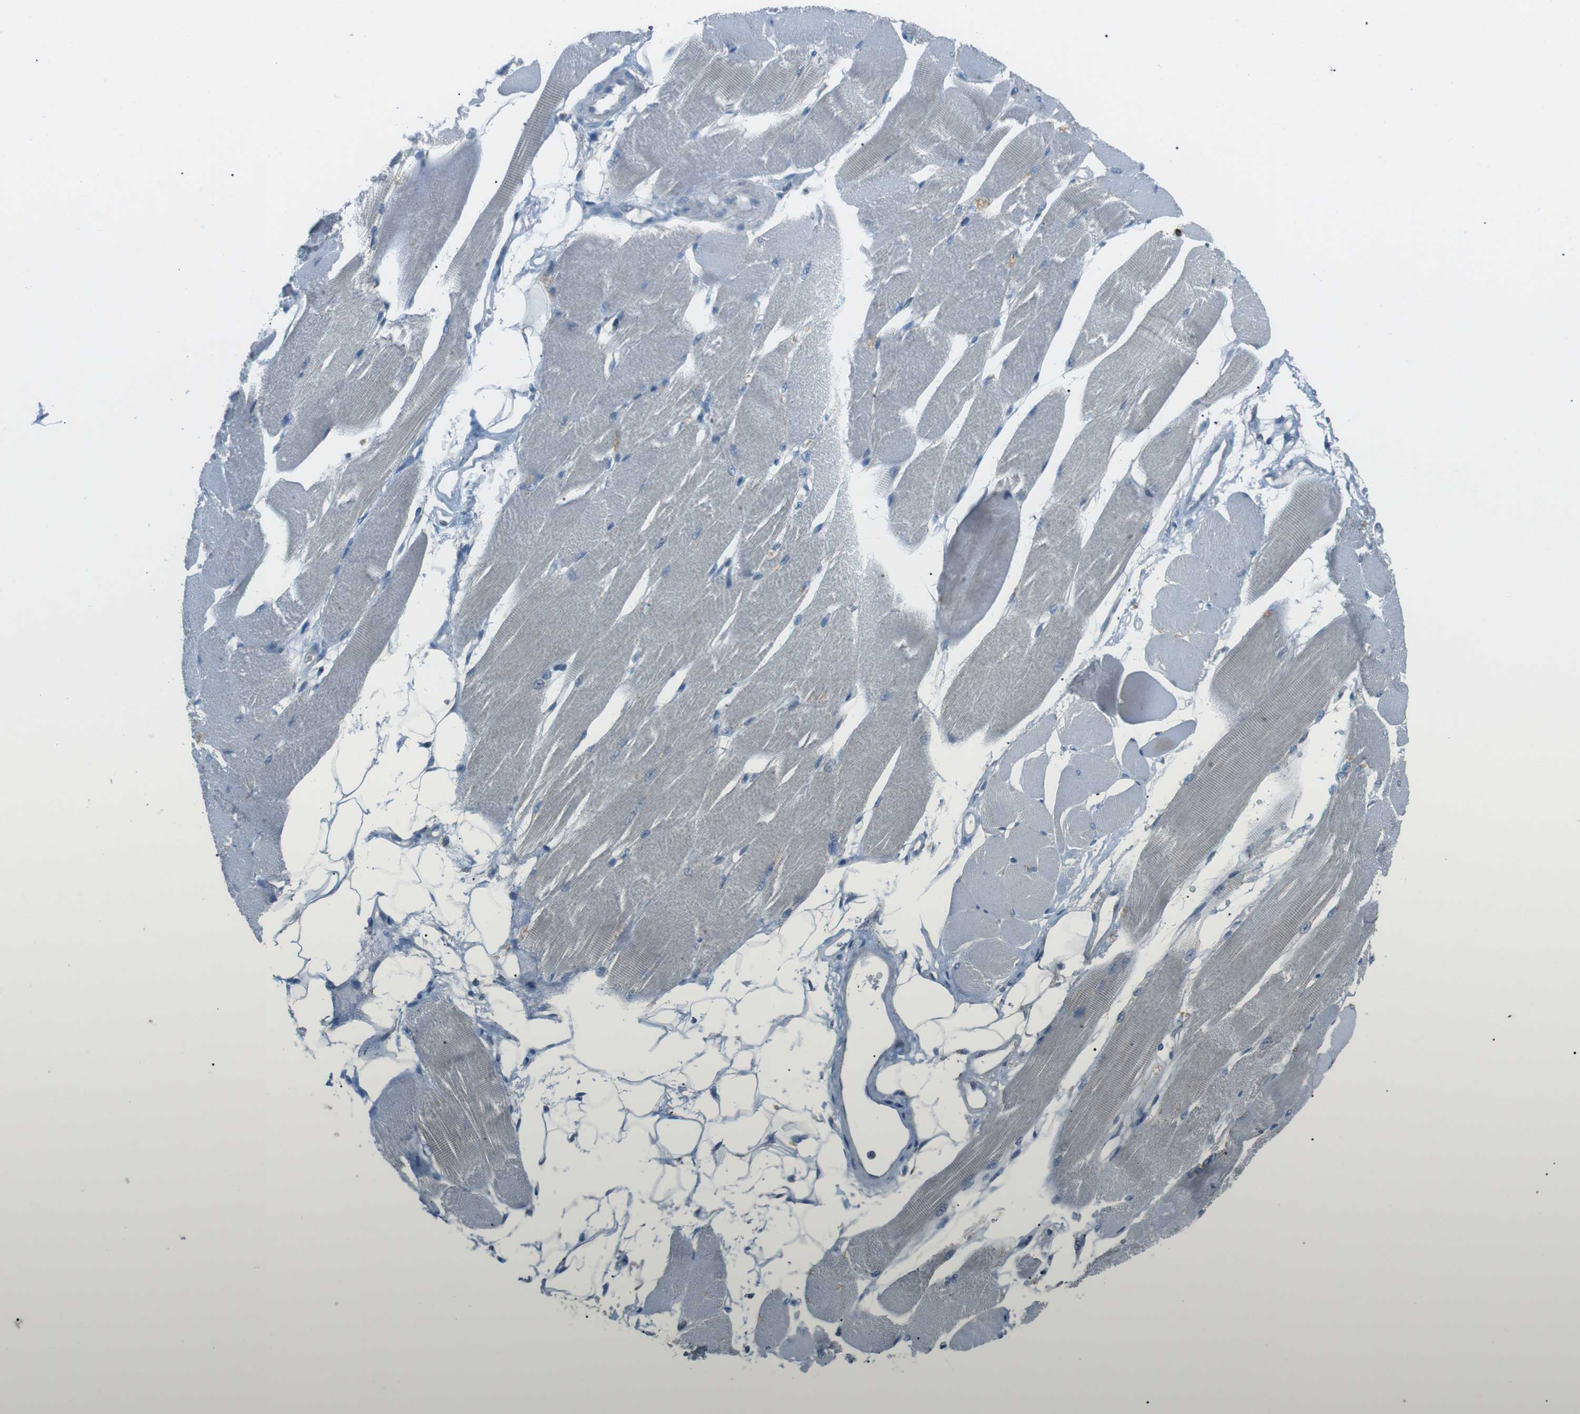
{"staining": {"intensity": "moderate", "quantity": "<25%", "location": "cytoplasmic/membranous"}, "tissue": "skeletal muscle", "cell_type": "Myocytes", "image_type": "normal", "snomed": [{"axis": "morphology", "description": "Normal tissue, NOS"}, {"axis": "topography", "description": "Skeletal muscle"}, {"axis": "topography", "description": "Peripheral nerve tissue"}], "caption": "Immunohistochemistry (DAB) staining of normal human skeletal muscle reveals moderate cytoplasmic/membranous protein positivity in approximately <25% of myocytes.", "gene": "FCRLA", "patient": {"sex": "female", "age": 84}}